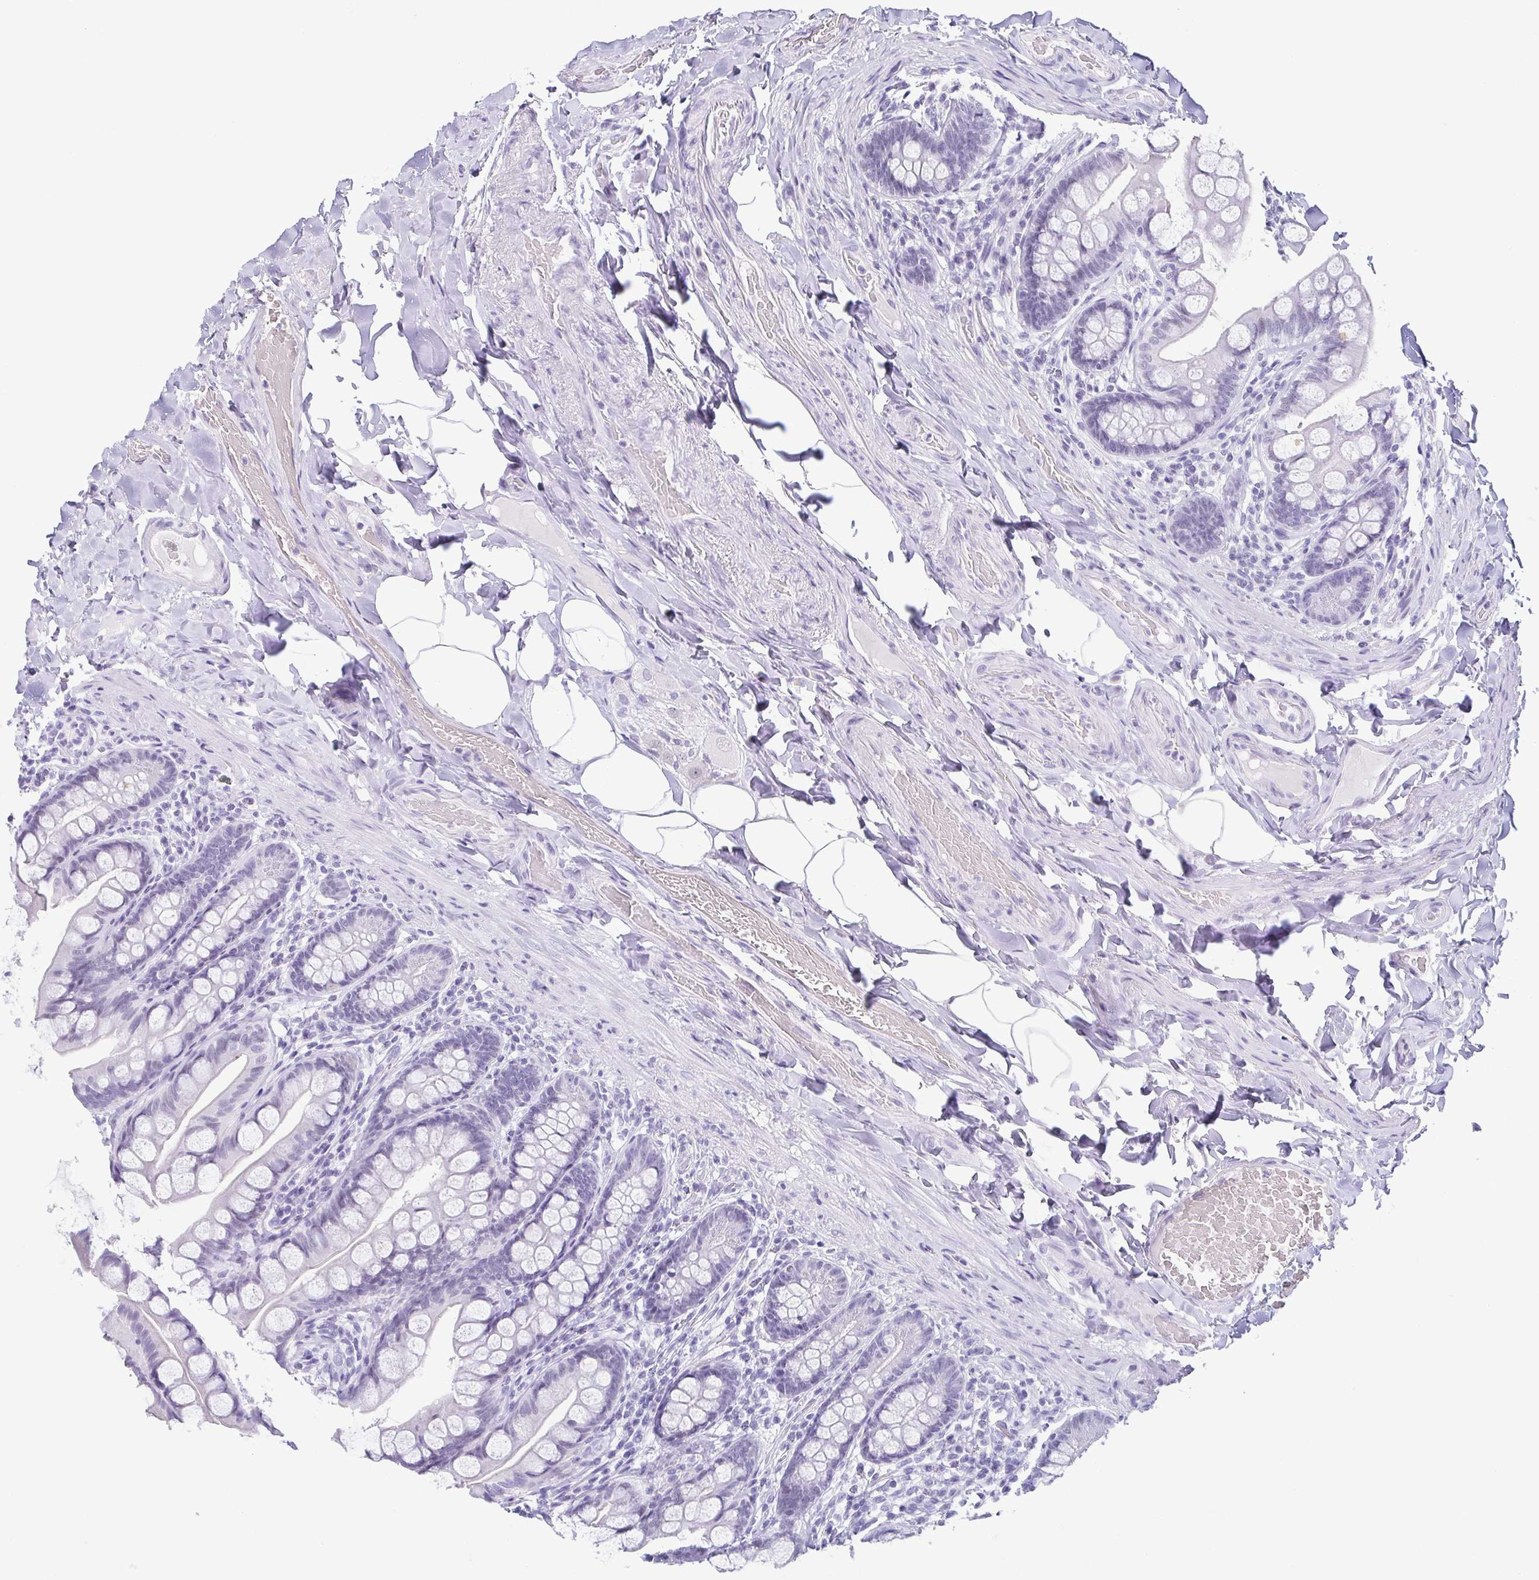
{"staining": {"intensity": "negative", "quantity": "none", "location": "none"}, "tissue": "small intestine", "cell_type": "Glandular cells", "image_type": "normal", "snomed": [{"axis": "morphology", "description": "Normal tissue, NOS"}, {"axis": "topography", "description": "Small intestine"}], "caption": "This is a photomicrograph of immunohistochemistry (IHC) staining of normal small intestine, which shows no positivity in glandular cells.", "gene": "ESX1", "patient": {"sex": "male", "age": 70}}